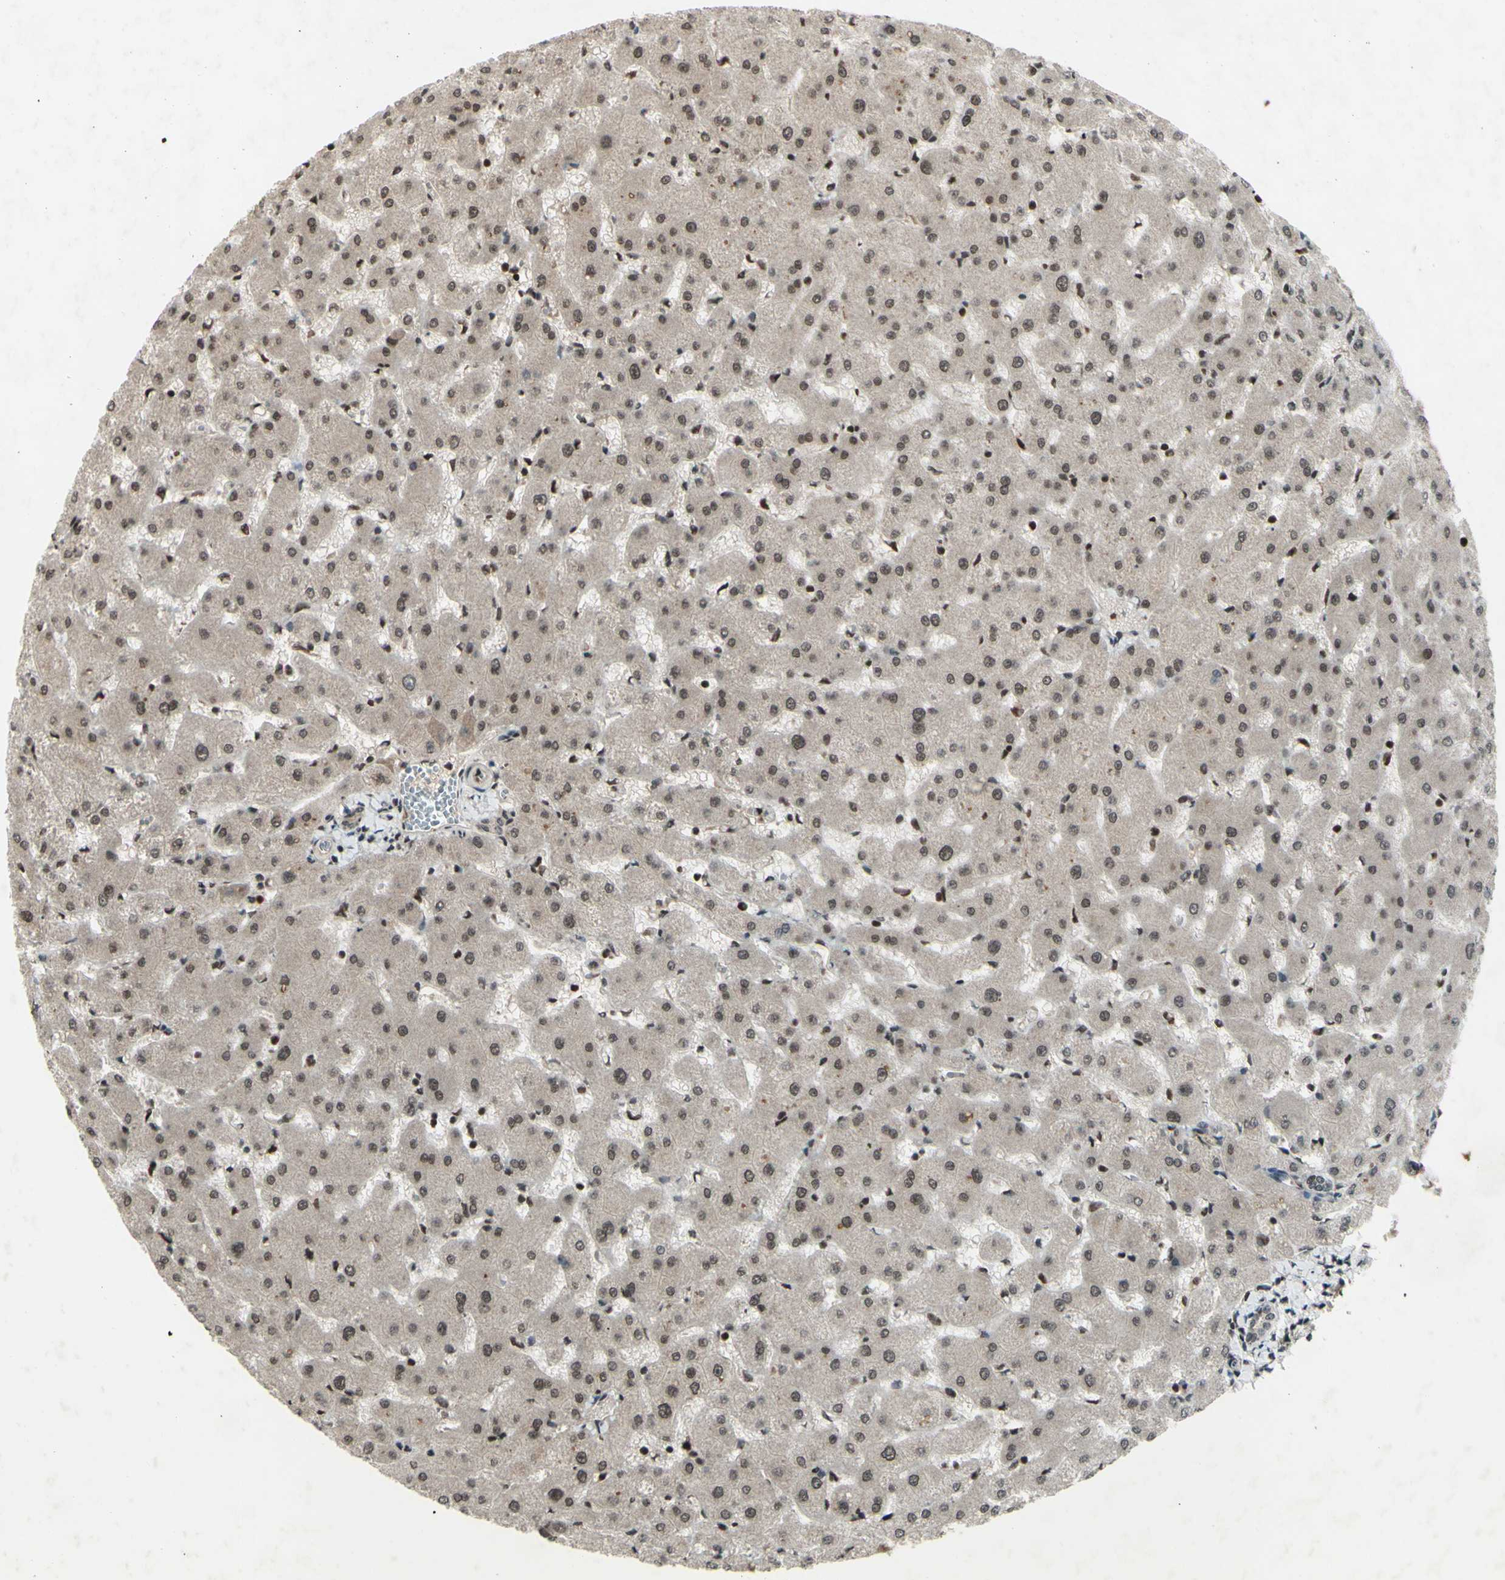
{"staining": {"intensity": "weak", "quantity": ">75%", "location": "cytoplasmic/membranous,nuclear"}, "tissue": "liver", "cell_type": "Cholangiocytes", "image_type": "normal", "snomed": [{"axis": "morphology", "description": "Normal tissue, NOS"}, {"axis": "topography", "description": "Liver"}], "caption": "Immunohistochemistry micrograph of benign human liver stained for a protein (brown), which exhibits low levels of weak cytoplasmic/membranous,nuclear positivity in about >75% of cholangiocytes.", "gene": "SNW1", "patient": {"sex": "female", "age": 63}}